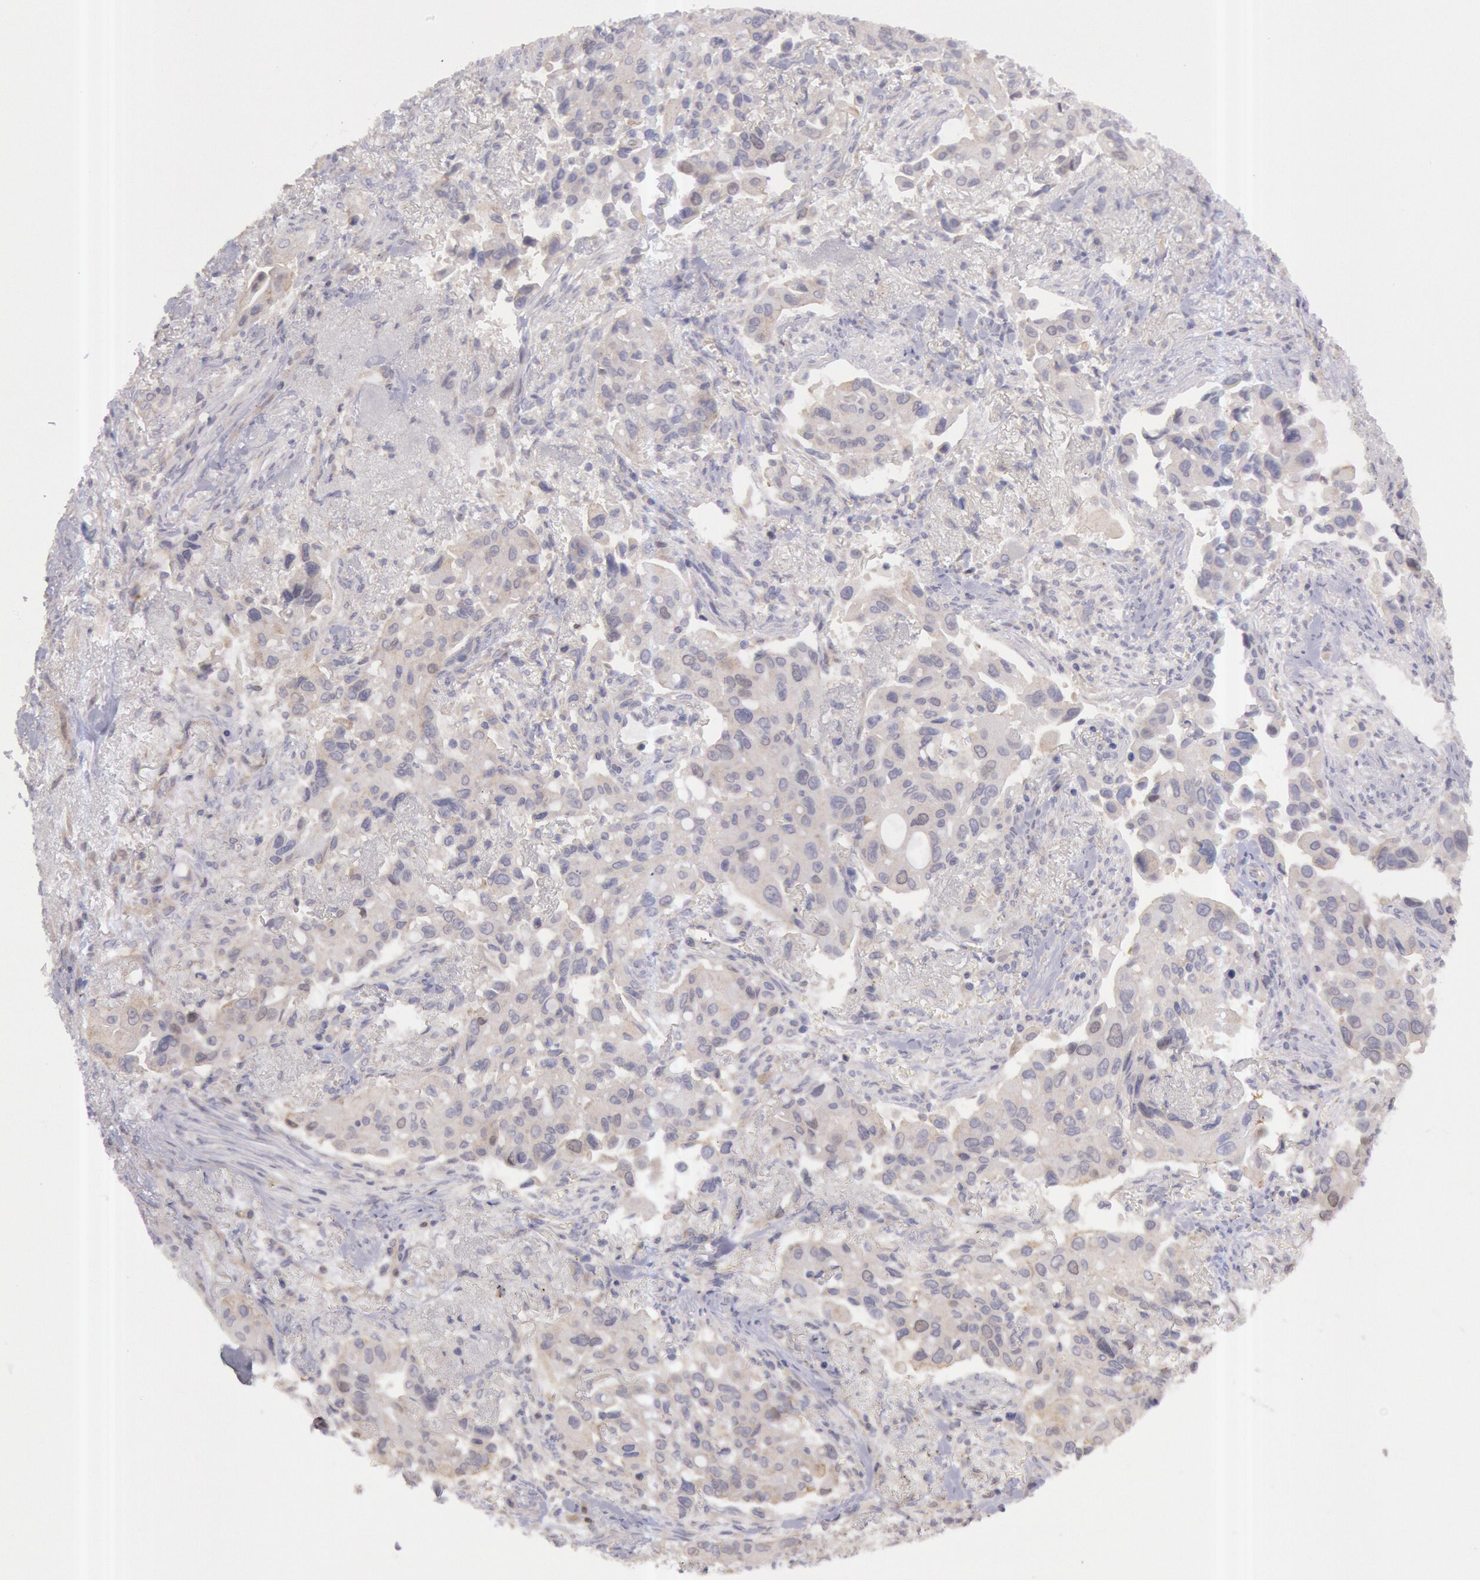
{"staining": {"intensity": "negative", "quantity": "none", "location": "none"}, "tissue": "lung cancer", "cell_type": "Tumor cells", "image_type": "cancer", "snomed": [{"axis": "morphology", "description": "Adenocarcinoma, NOS"}, {"axis": "topography", "description": "Lung"}], "caption": "An immunohistochemistry (IHC) photomicrograph of lung cancer is shown. There is no staining in tumor cells of lung cancer.", "gene": "AMOTL1", "patient": {"sex": "male", "age": 68}}